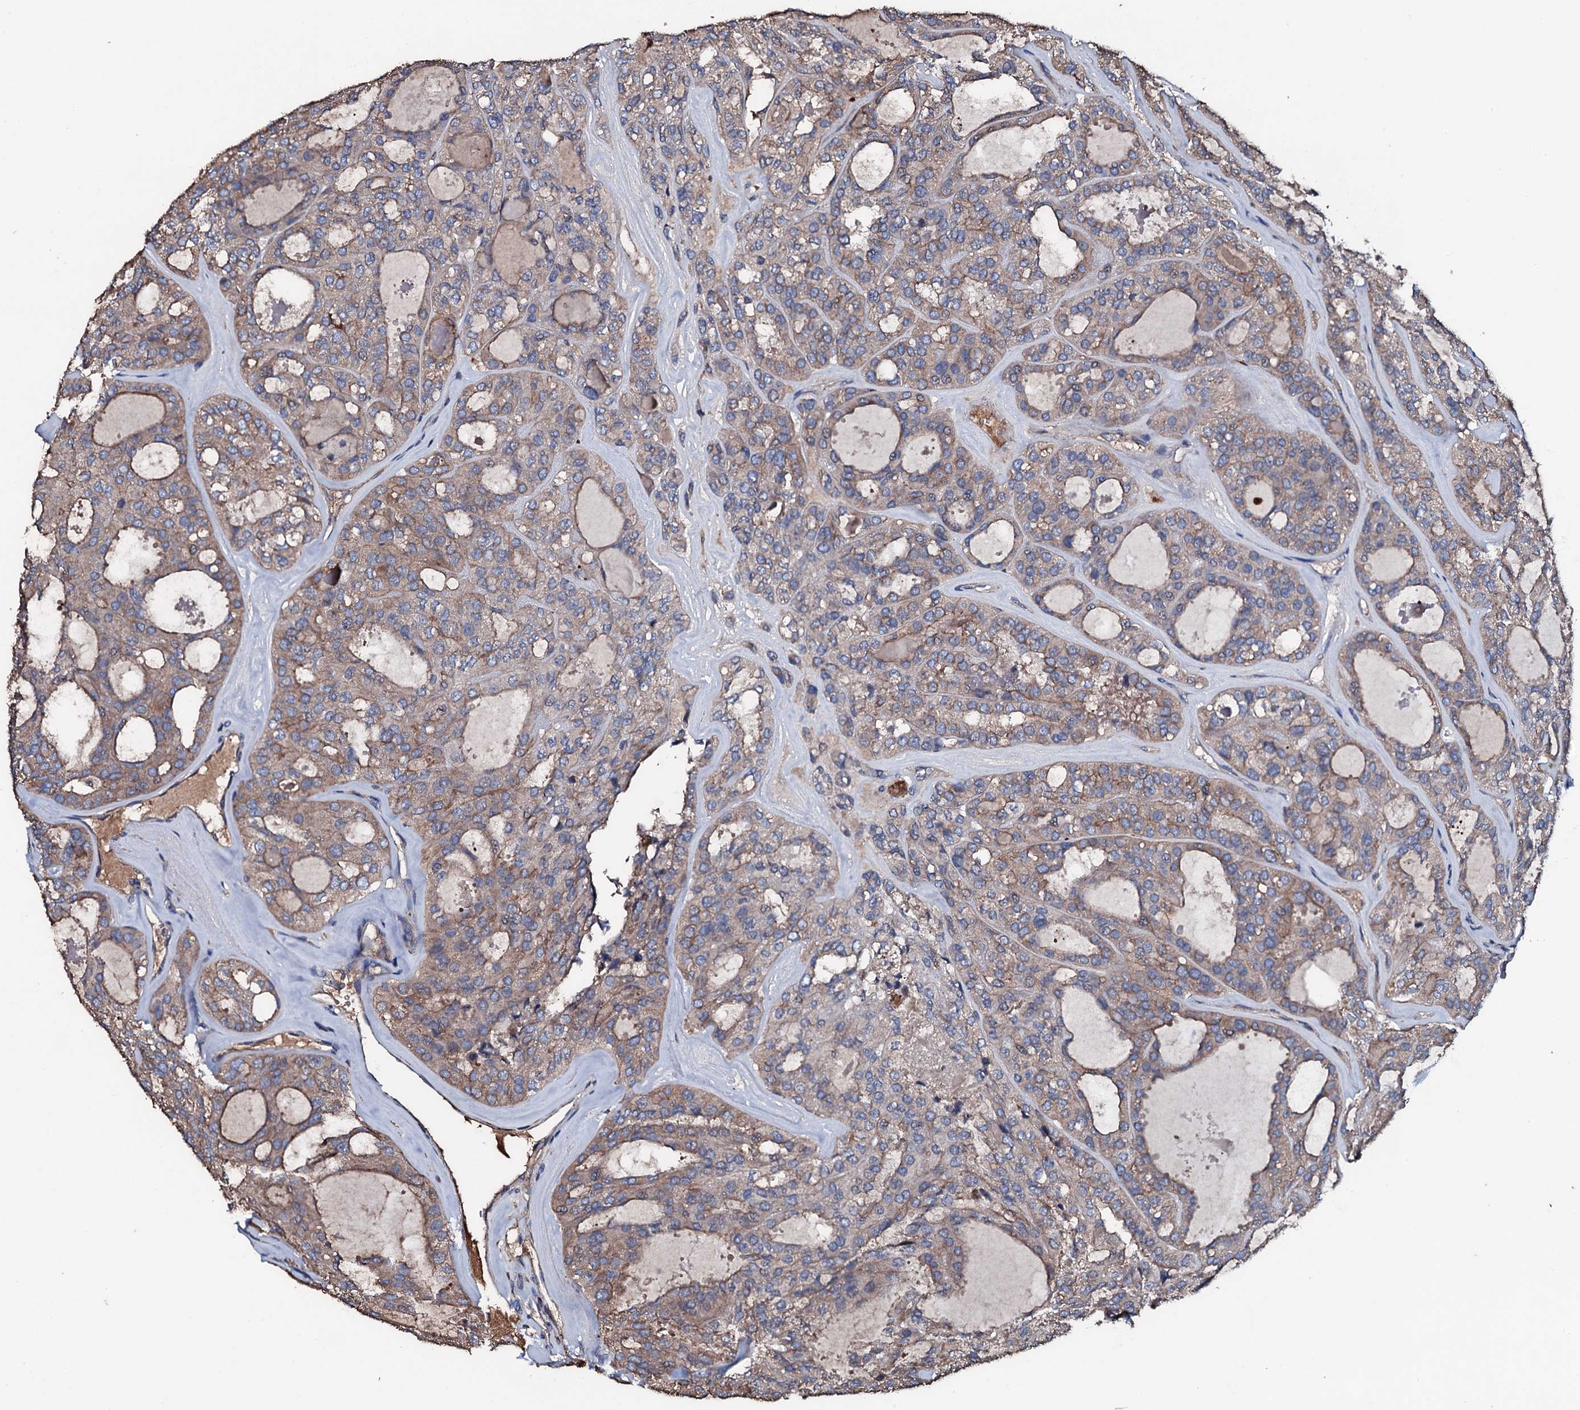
{"staining": {"intensity": "moderate", "quantity": "25%-75%", "location": "cytoplasmic/membranous"}, "tissue": "thyroid cancer", "cell_type": "Tumor cells", "image_type": "cancer", "snomed": [{"axis": "morphology", "description": "Follicular adenoma carcinoma, NOS"}, {"axis": "topography", "description": "Thyroid gland"}], "caption": "Immunohistochemistry (IHC) micrograph of follicular adenoma carcinoma (thyroid) stained for a protein (brown), which shows medium levels of moderate cytoplasmic/membranous staining in approximately 25%-75% of tumor cells.", "gene": "NEK1", "patient": {"sex": "male", "age": 75}}